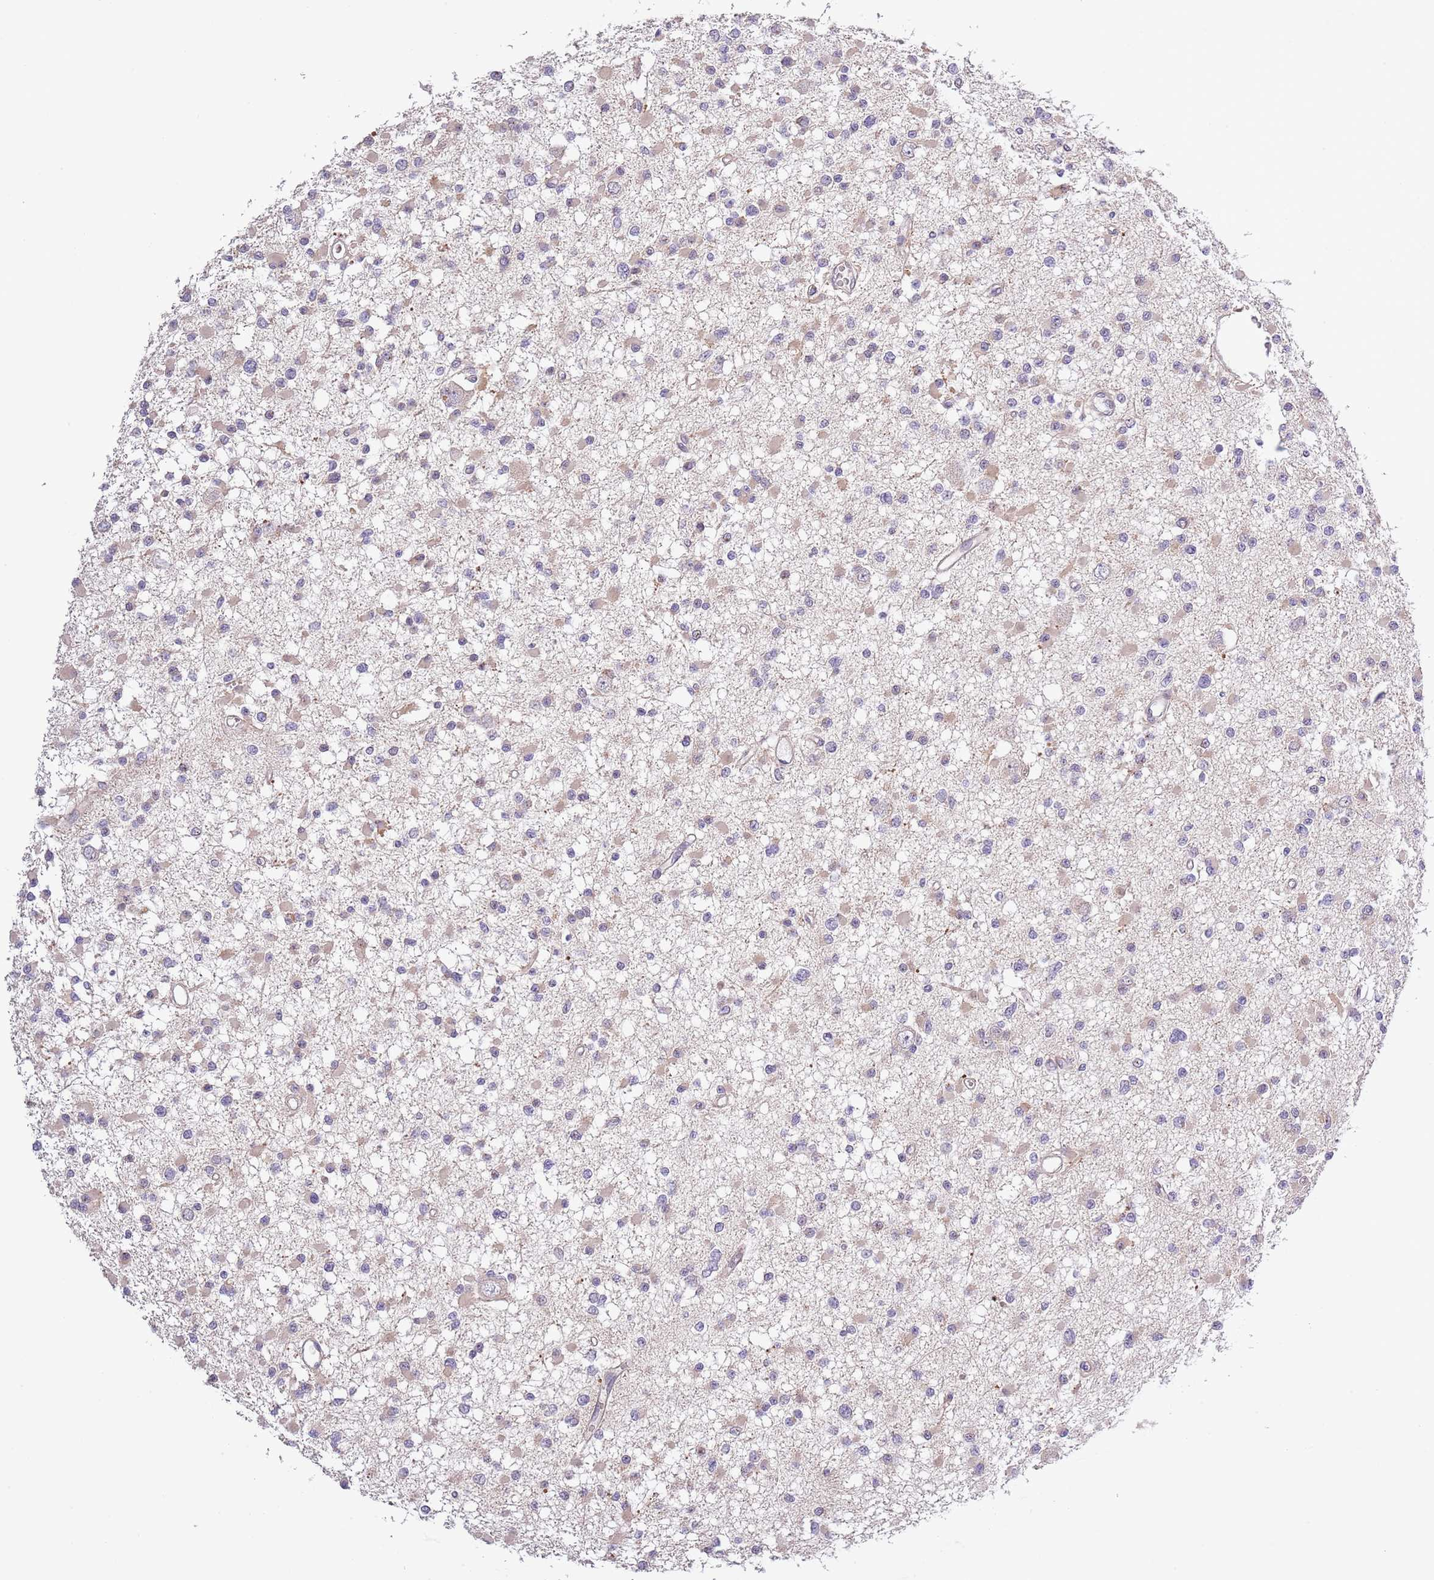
{"staining": {"intensity": "negative", "quantity": "none", "location": "none"}, "tissue": "glioma", "cell_type": "Tumor cells", "image_type": "cancer", "snomed": [{"axis": "morphology", "description": "Glioma, malignant, Low grade"}, {"axis": "topography", "description": "Brain"}], "caption": "This is an immunohistochemistry micrograph of glioma. There is no positivity in tumor cells.", "gene": "LIPJ", "patient": {"sex": "female", "age": 22}}